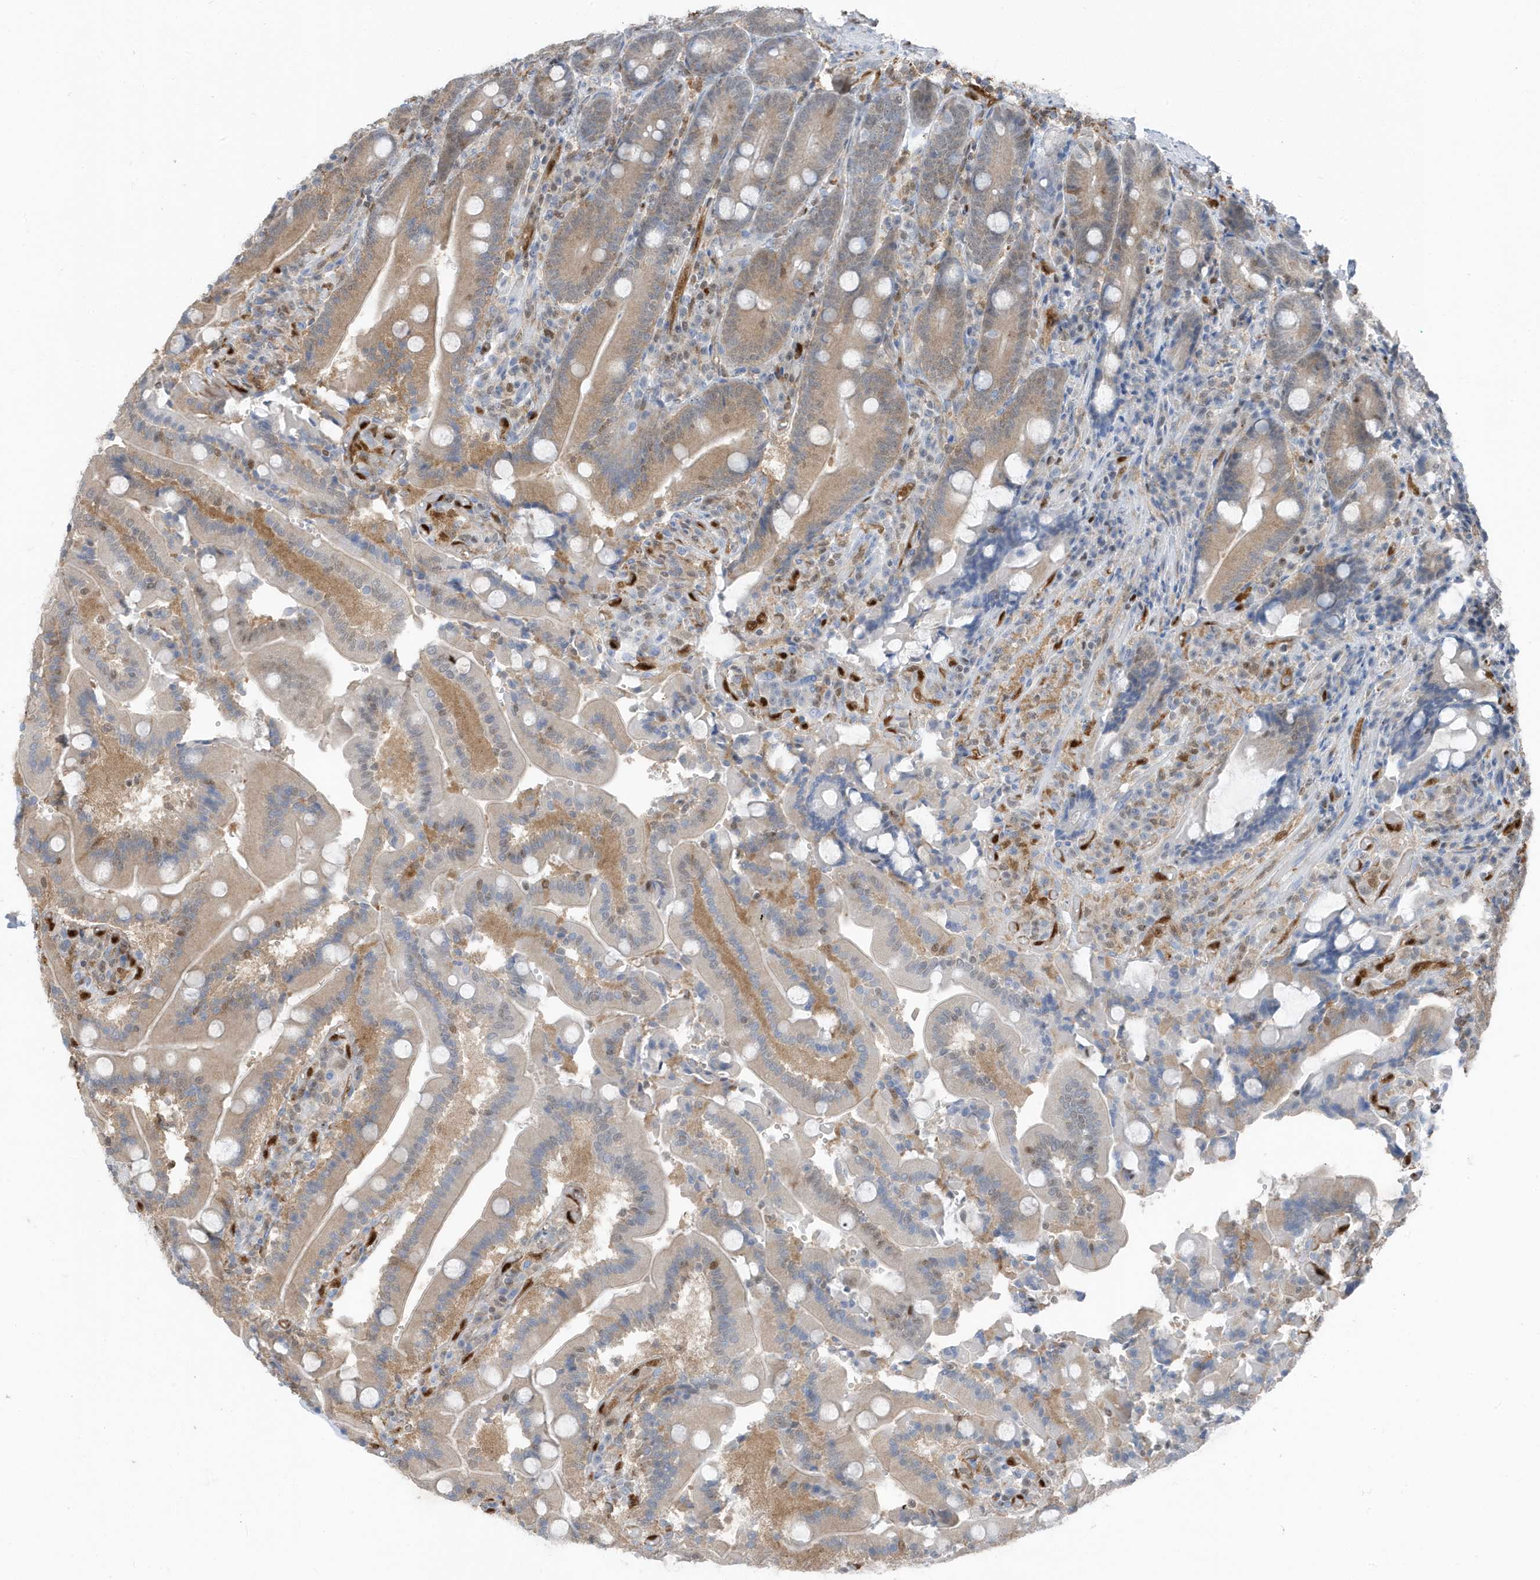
{"staining": {"intensity": "weak", "quantity": ">75%", "location": "cytoplasmic/membranous,nuclear"}, "tissue": "duodenum", "cell_type": "Glandular cells", "image_type": "normal", "snomed": [{"axis": "morphology", "description": "Normal tissue, NOS"}, {"axis": "topography", "description": "Duodenum"}], "caption": "Duodenum stained with DAB immunohistochemistry (IHC) reveals low levels of weak cytoplasmic/membranous,nuclear expression in approximately >75% of glandular cells.", "gene": "NCOA7", "patient": {"sex": "female", "age": 62}}